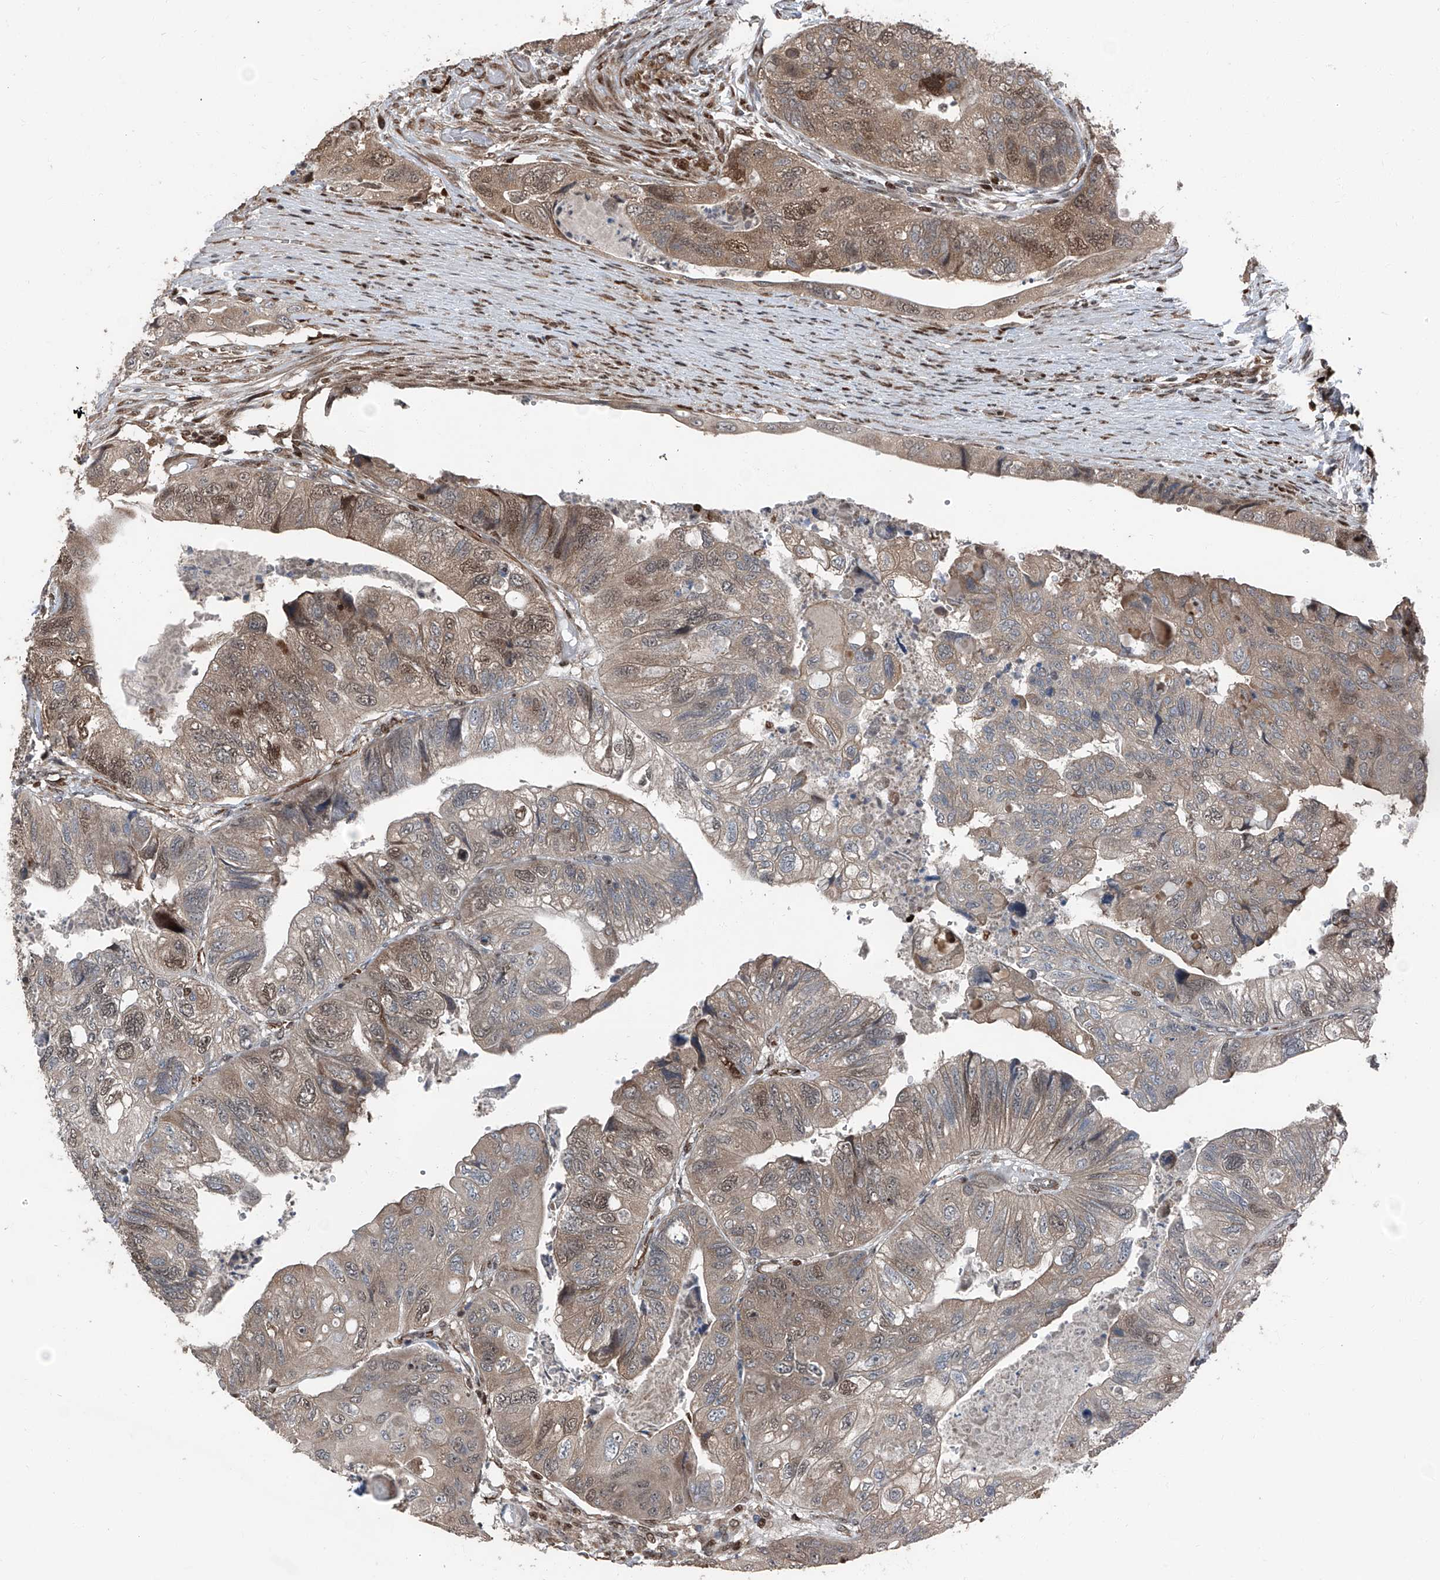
{"staining": {"intensity": "moderate", "quantity": "25%-75%", "location": "cytoplasmic/membranous,nuclear"}, "tissue": "colorectal cancer", "cell_type": "Tumor cells", "image_type": "cancer", "snomed": [{"axis": "morphology", "description": "Adenocarcinoma, NOS"}, {"axis": "topography", "description": "Rectum"}], "caption": "Immunohistochemical staining of adenocarcinoma (colorectal) displays moderate cytoplasmic/membranous and nuclear protein positivity in about 25%-75% of tumor cells. (IHC, brightfield microscopy, high magnification).", "gene": "FKBP5", "patient": {"sex": "male", "age": 63}}